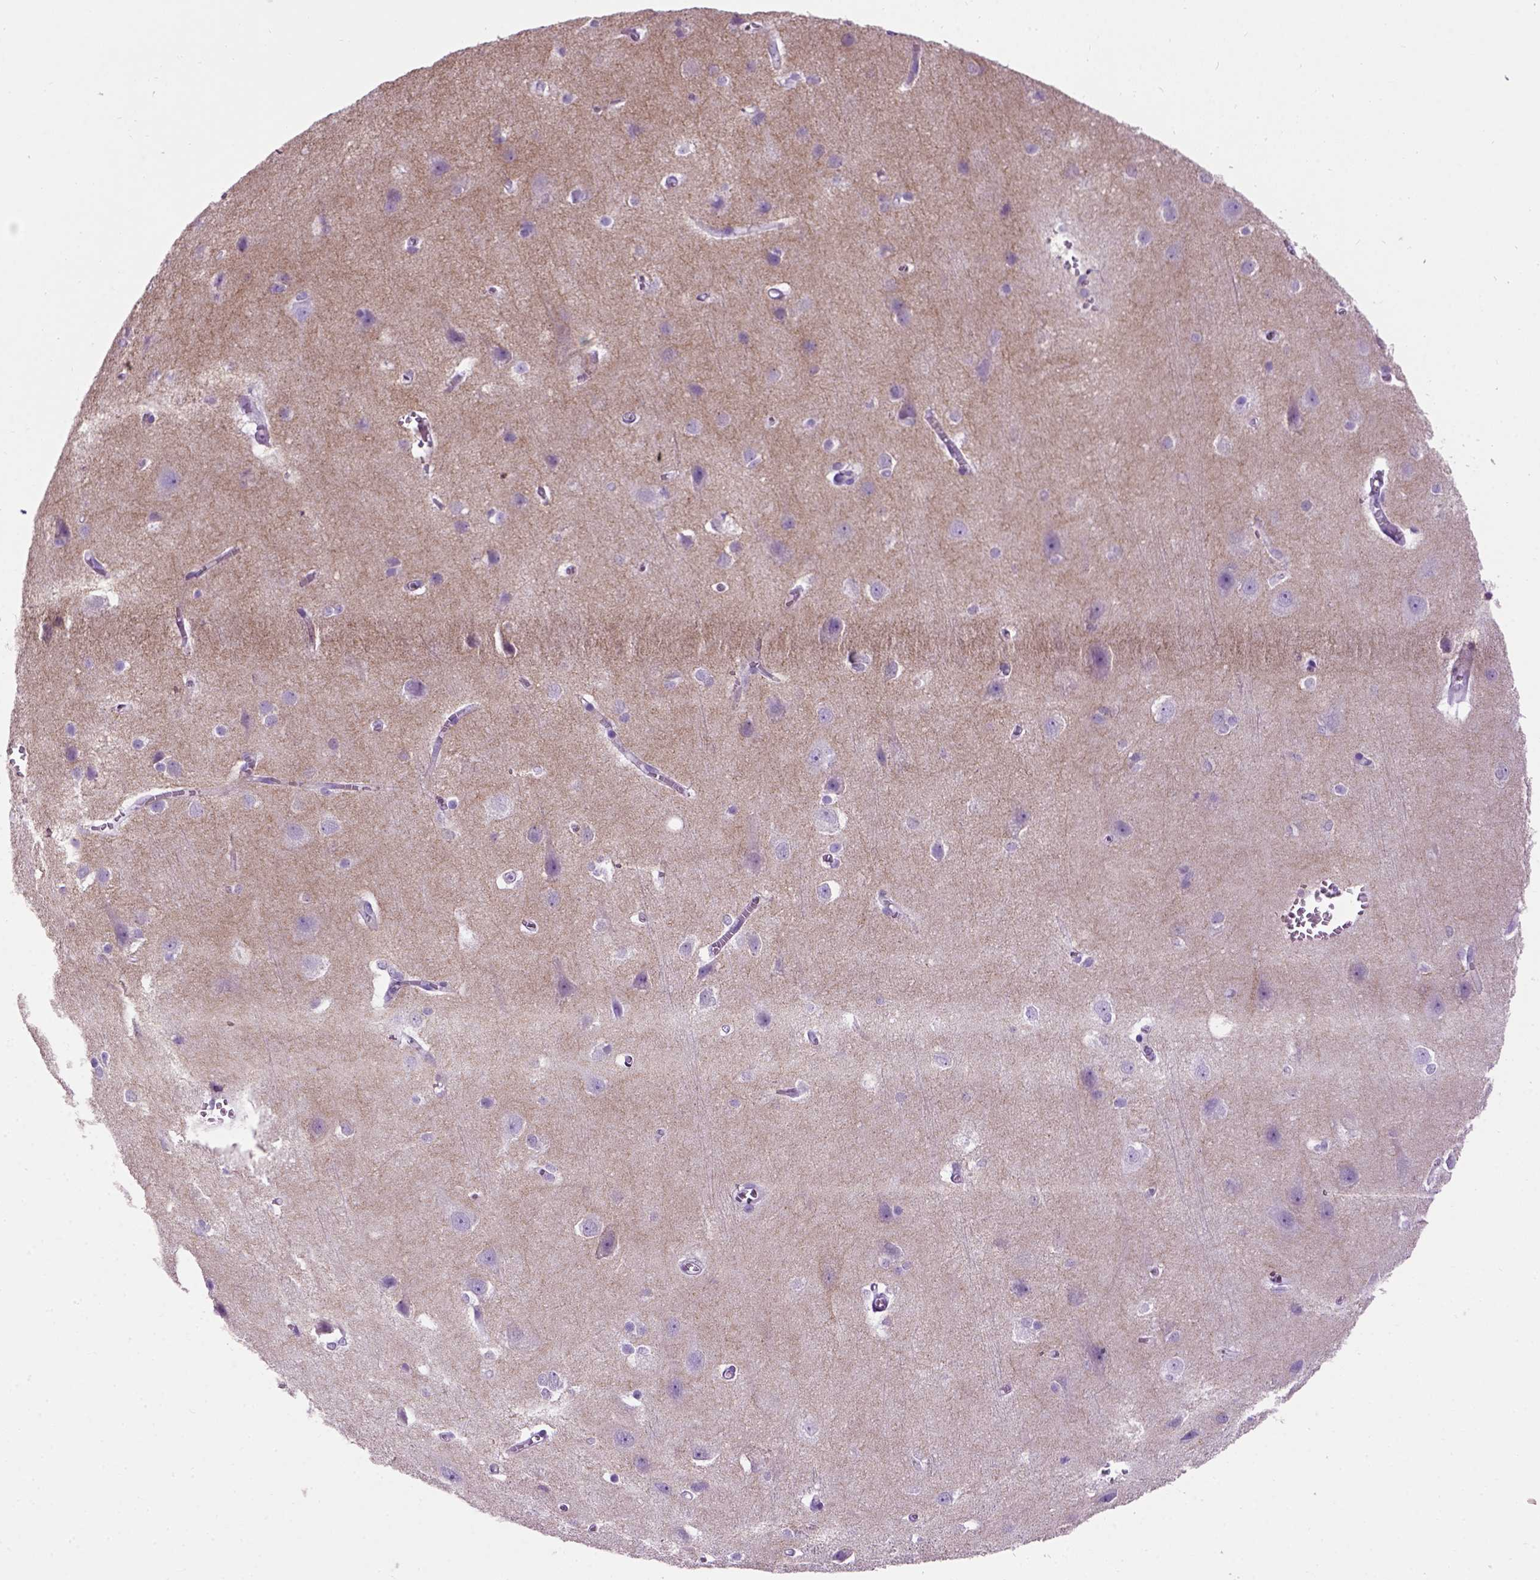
{"staining": {"intensity": "negative", "quantity": "none", "location": "none"}, "tissue": "cerebral cortex", "cell_type": "Endothelial cells", "image_type": "normal", "snomed": [{"axis": "morphology", "description": "Normal tissue, NOS"}, {"axis": "topography", "description": "Cerebral cortex"}], "caption": "Endothelial cells show no significant protein staining in unremarkable cerebral cortex. (DAB (3,3'-diaminobenzidine) immunohistochemistry (IHC) visualized using brightfield microscopy, high magnification).", "gene": "GABRB2", "patient": {"sex": "male", "age": 37}}